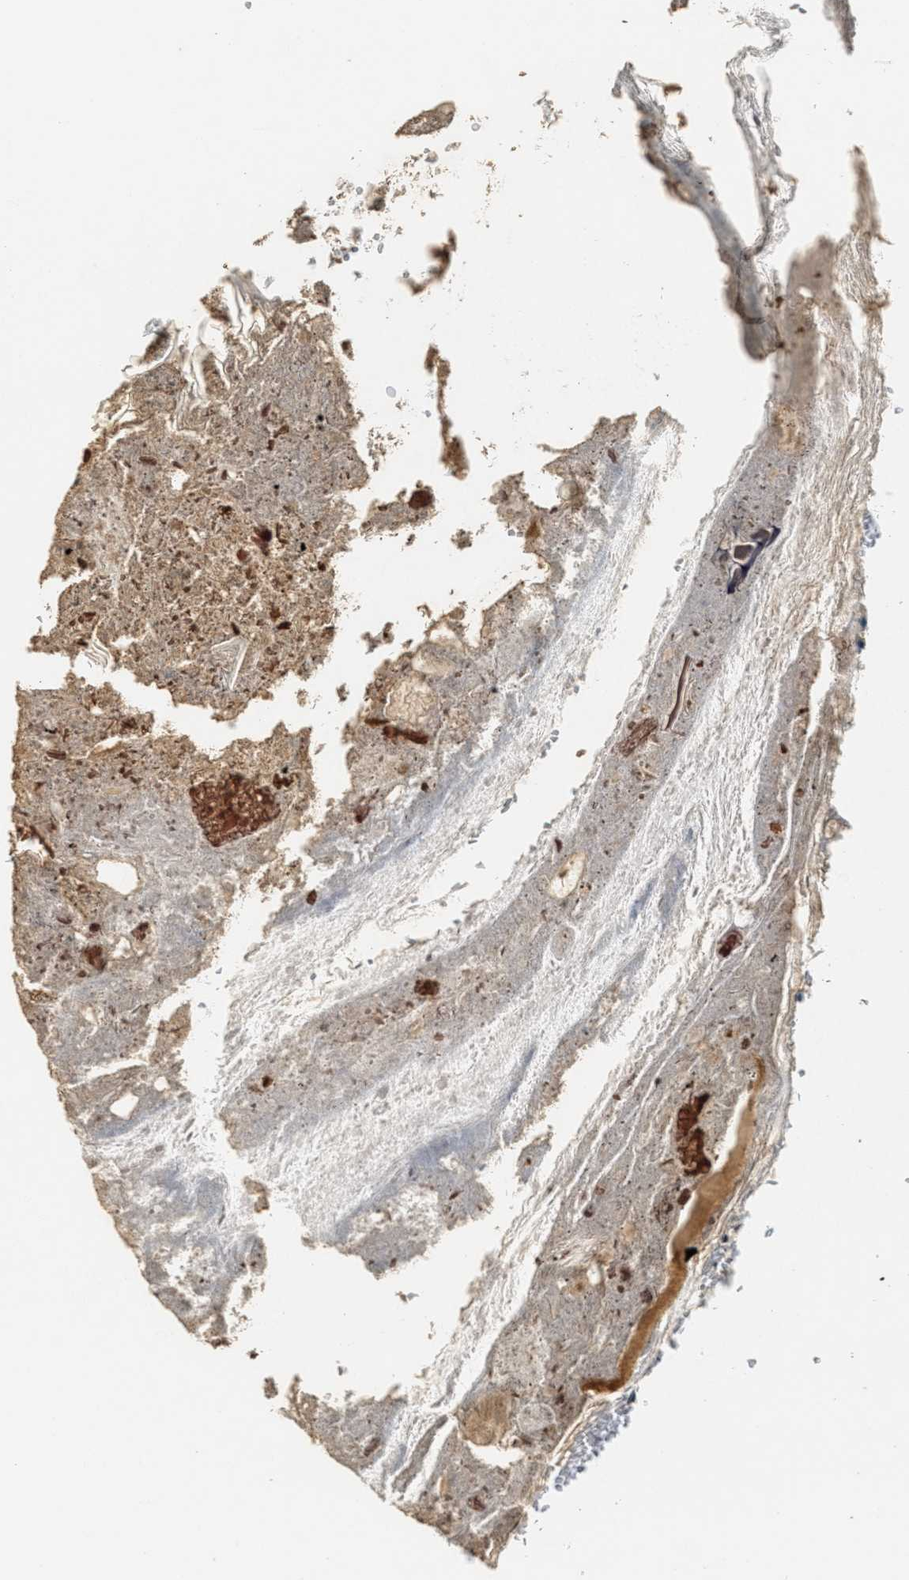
{"staining": {"intensity": "negative", "quantity": "none", "location": "none"}, "tissue": "appendix", "cell_type": "Glandular cells", "image_type": "normal", "snomed": [{"axis": "morphology", "description": "Normal tissue, NOS"}, {"axis": "topography", "description": "Appendix"}], "caption": "IHC image of benign appendix stained for a protein (brown), which exhibits no positivity in glandular cells. The staining is performed using DAB (3,3'-diaminobenzidine) brown chromogen with nuclei counter-stained in using hematoxylin.", "gene": "A2M", "patient": {"sex": "female", "age": 10}}